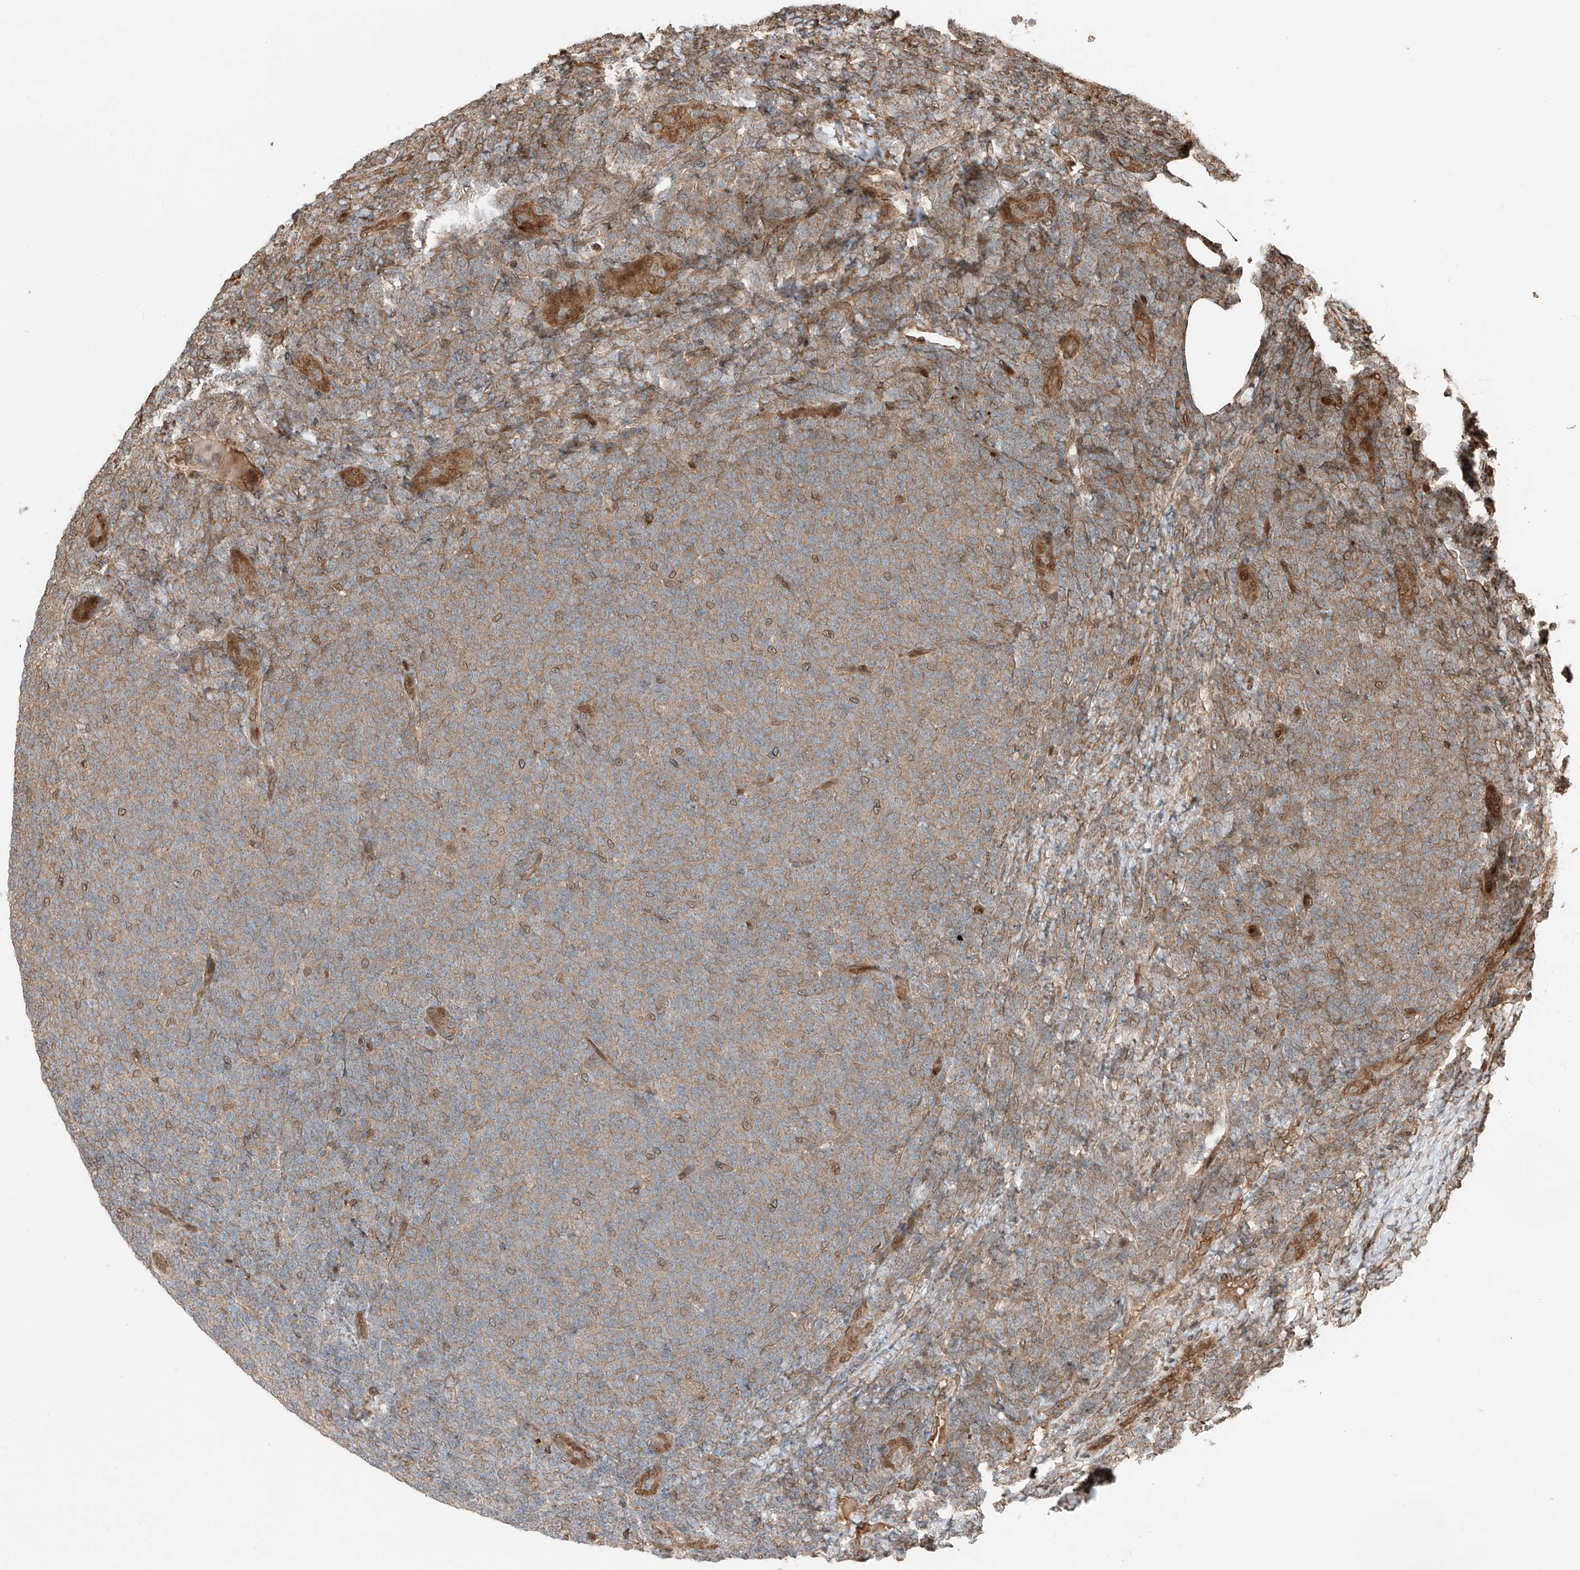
{"staining": {"intensity": "weak", "quantity": ">75%", "location": "cytoplasmic/membranous"}, "tissue": "lymphoma", "cell_type": "Tumor cells", "image_type": "cancer", "snomed": [{"axis": "morphology", "description": "Malignant lymphoma, non-Hodgkin's type, Low grade"}, {"axis": "topography", "description": "Lymph node"}], "caption": "Immunohistochemistry of malignant lymphoma, non-Hodgkin's type (low-grade) reveals low levels of weak cytoplasmic/membranous positivity in about >75% of tumor cells.", "gene": "CEP162", "patient": {"sex": "male", "age": 66}}